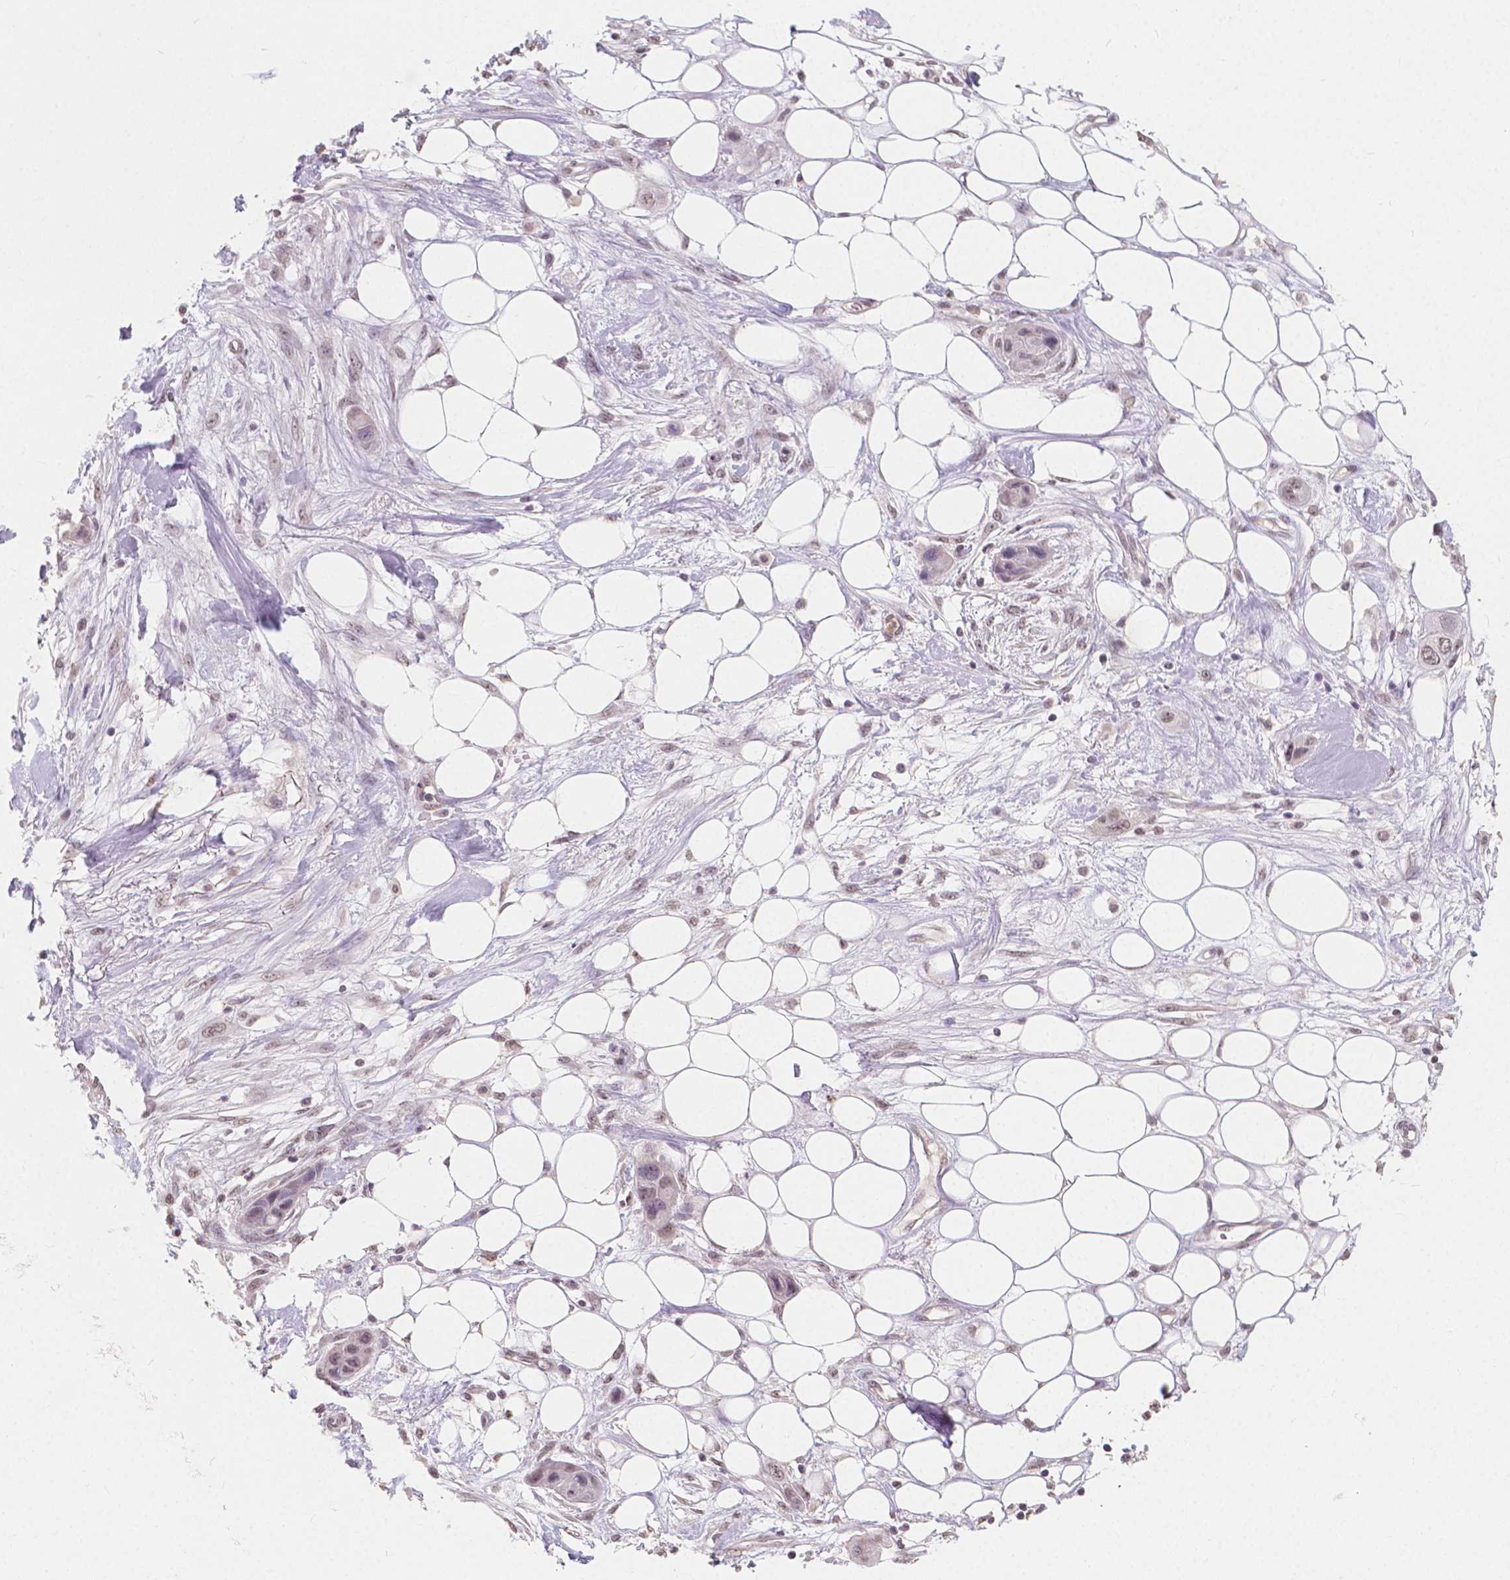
{"staining": {"intensity": "weak", "quantity": "25%-75%", "location": "nuclear"}, "tissue": "skin cancer", "cell_type": "Tumor cells", "image_type": "cancer", "snomed": [{"axis": "morphology", "description": "Squamous cell carcinoma, NOS"}, {"axis": "topography", "description": "Skin"}], "caption": "A brown stain labels weak nuclear positivity of a protein in human skin cancer tumor cells.", "gene": "NOLC1", "patient": {"sex": "male", "age": 79}}